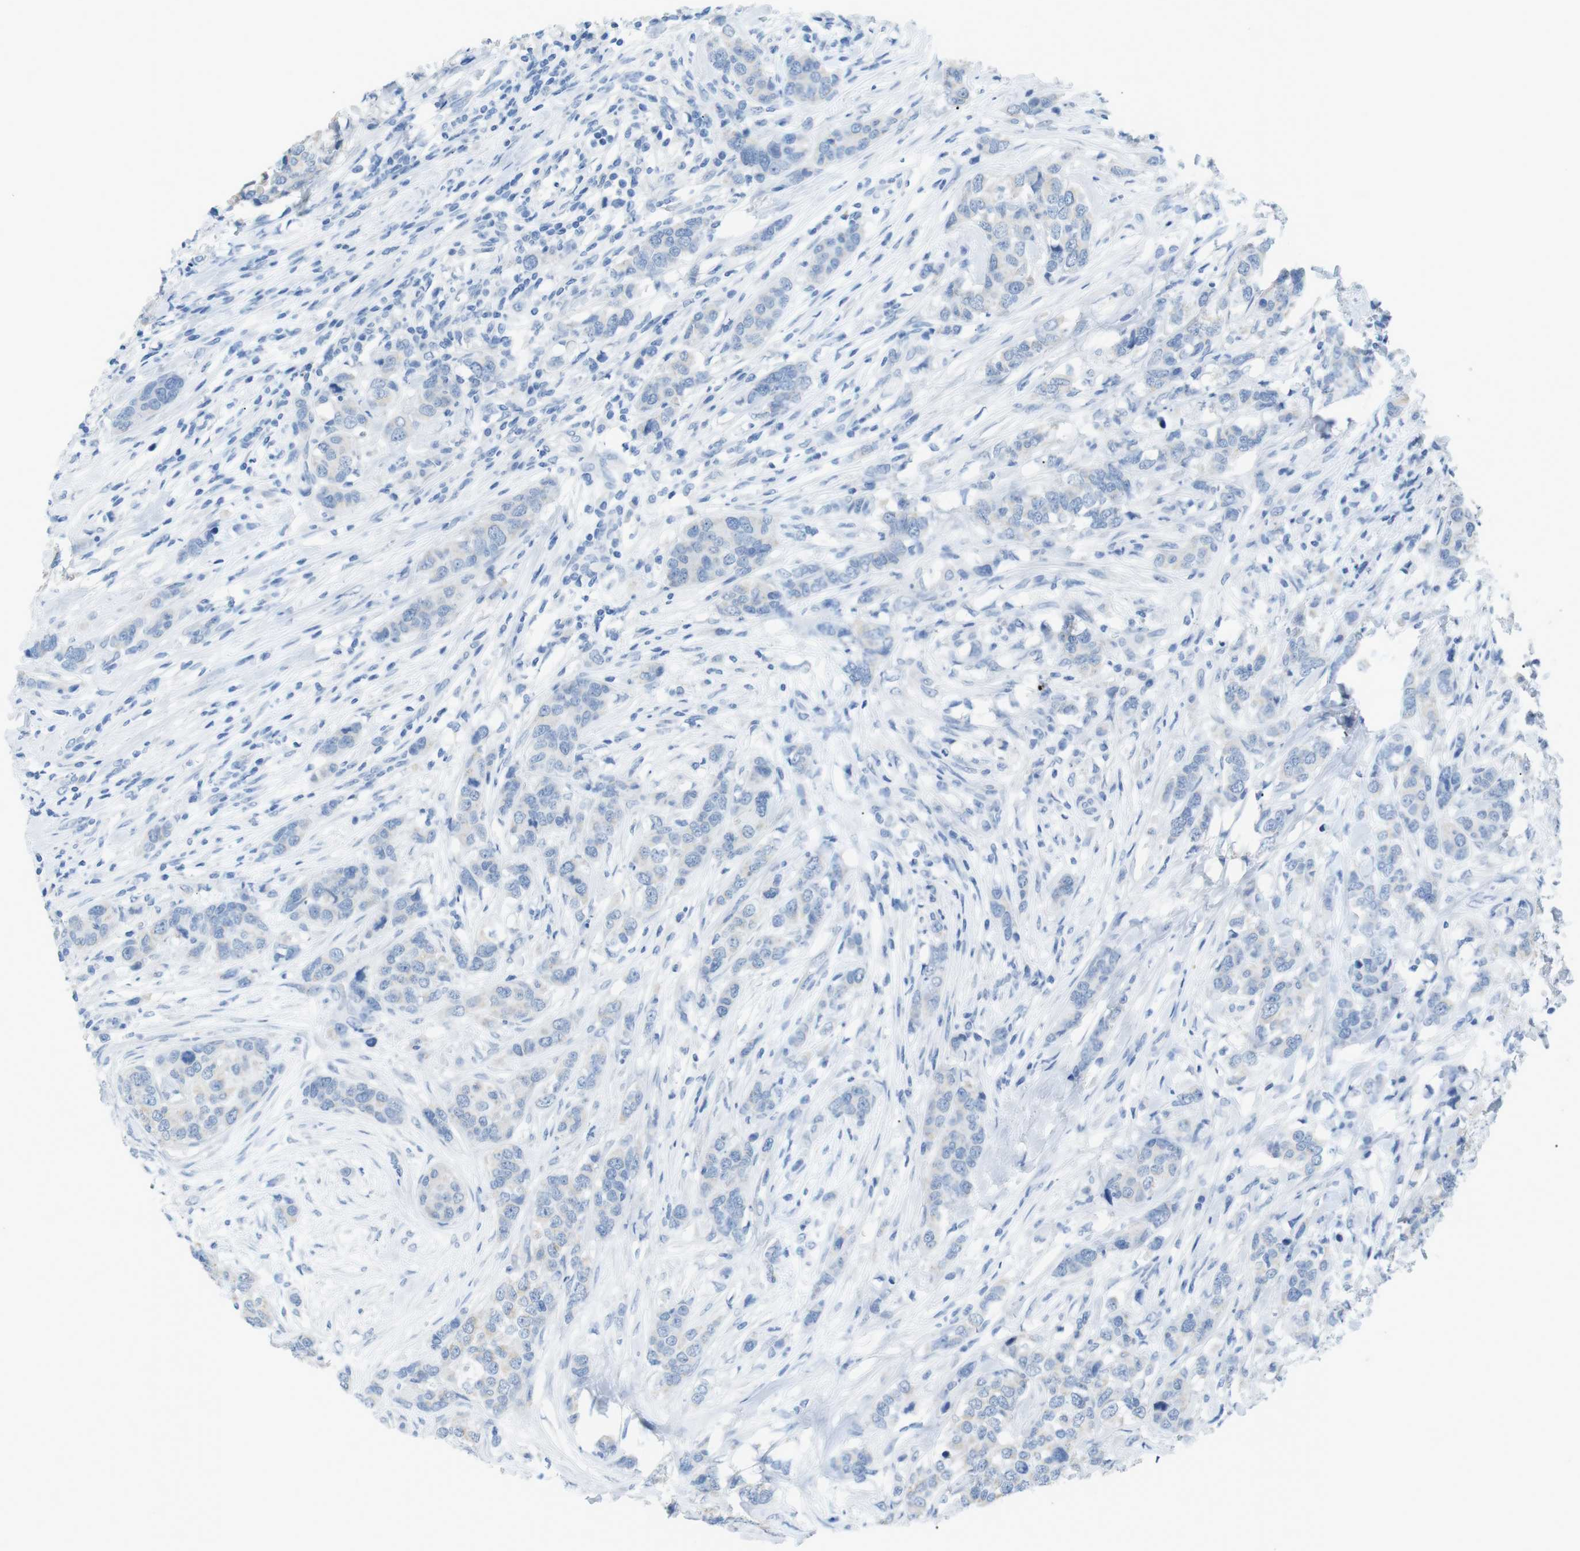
{"staining": {"intensity": "negative", "quantity": "none", "location": "none"}, "tissue": "breast cancer", "cell_type": "Tumor cells", "image_type": "cancer", "snomed": [{"axis": "morphology", "description": "Lobular carcinoma"}, {"axis": "topography", "description": "Breast"}], "caption": "Breast cancer (lobular carcinoma) was stained to show a protein in brown. There is no significant staining in tumor cells.", "gene": "SALL4", "patient": {"sex": "female", "age": 59}}